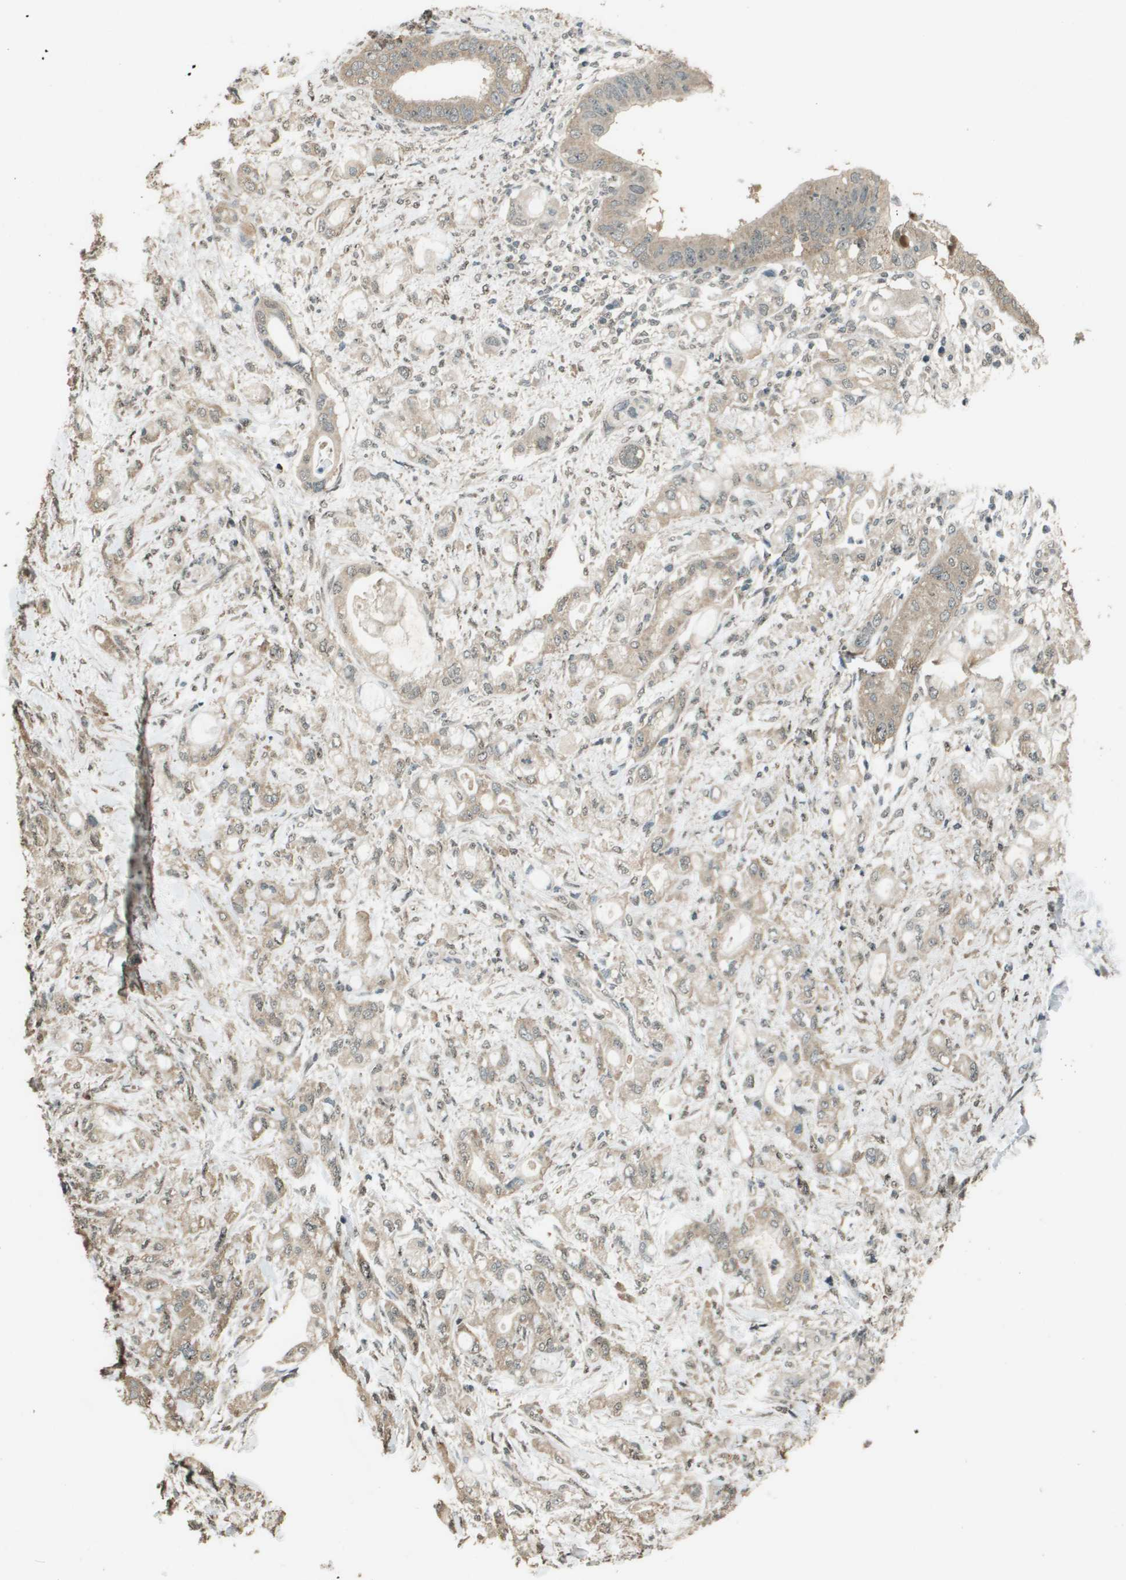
{"staining": {"intensity": "weak", "quantity": ">75%", "location": "cytoplasmic/membranous"}, "tissue": "pancreatic cancer", "cell_type": "Tumor cells", "image_type": "cancer", "snomed": [{"axis": "morphology", "description": "Adenocarcinoma, NOS"}, {"axis": "topography", "description": "Pancreas"}], "caption": "Immunohistochemistry micrograph of neoplastic tissue: adenocarcinoma (pancreatic) stained using IHC displays low levels of weak protein expression localized specifically in the cytoplasmic/membranous of tumor cells, appearing as a cytoplasmic/membranous brown color.", "gene": "SDC3", "patient": {"sex": "female", "age": 56}}